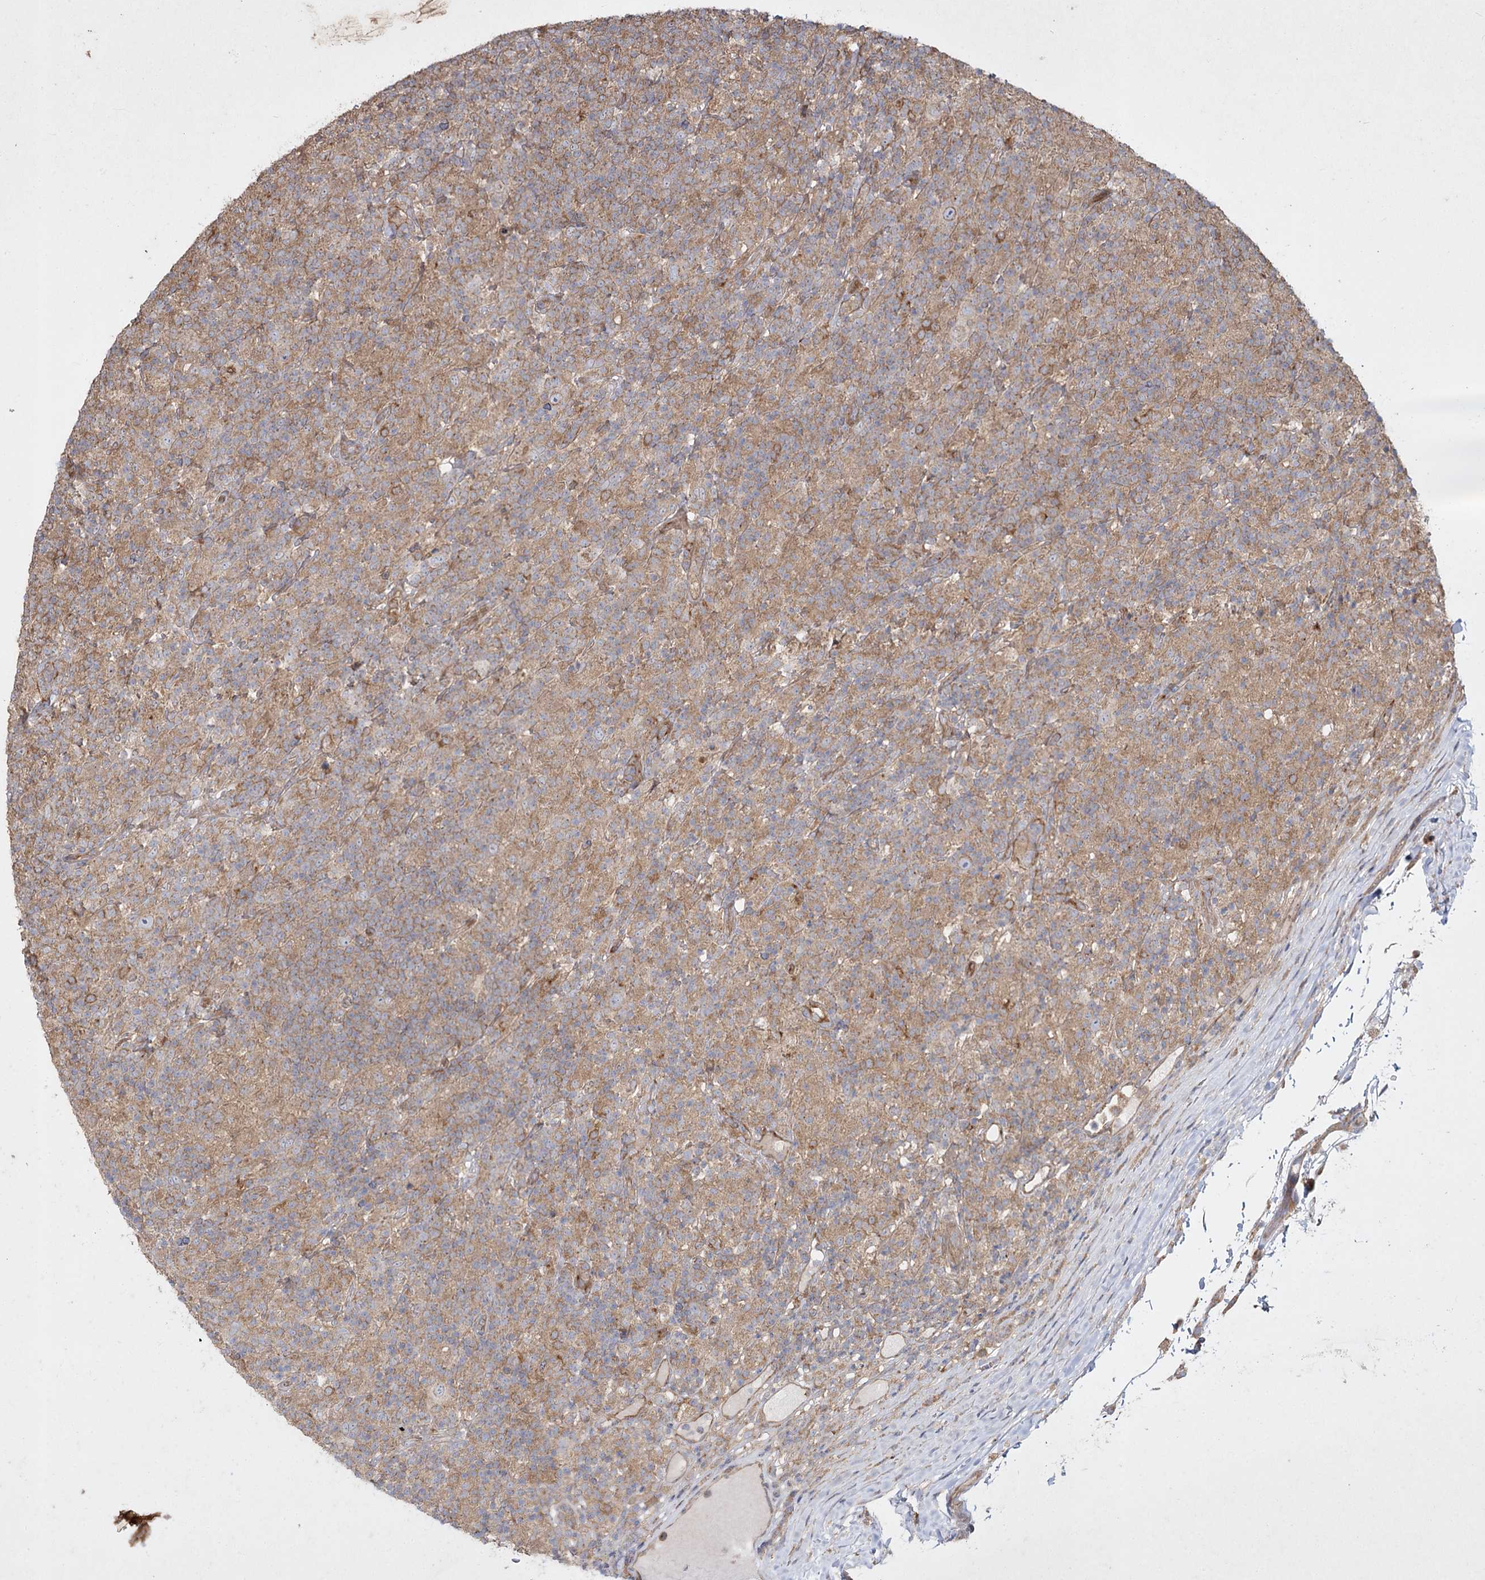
{"staining": {"intensity": "negative", "quantity": "none", "location": "none"}, "tissue": "lymphoma", "cell_type": "Tumor cells", "image_type": "cancer", "snomed": [{"axis": "morphology", "description": "Hodgkin's disease, NOS"}, {"axis": "topography", "description": "Lymph node"}], "caption": "Lymphoma stained for a protein using immunohistochemistry (IHC) exhibits no staining tumor cells.", "gene": "SH3TC1", "patient": {"sex": "male", "age": 70}}